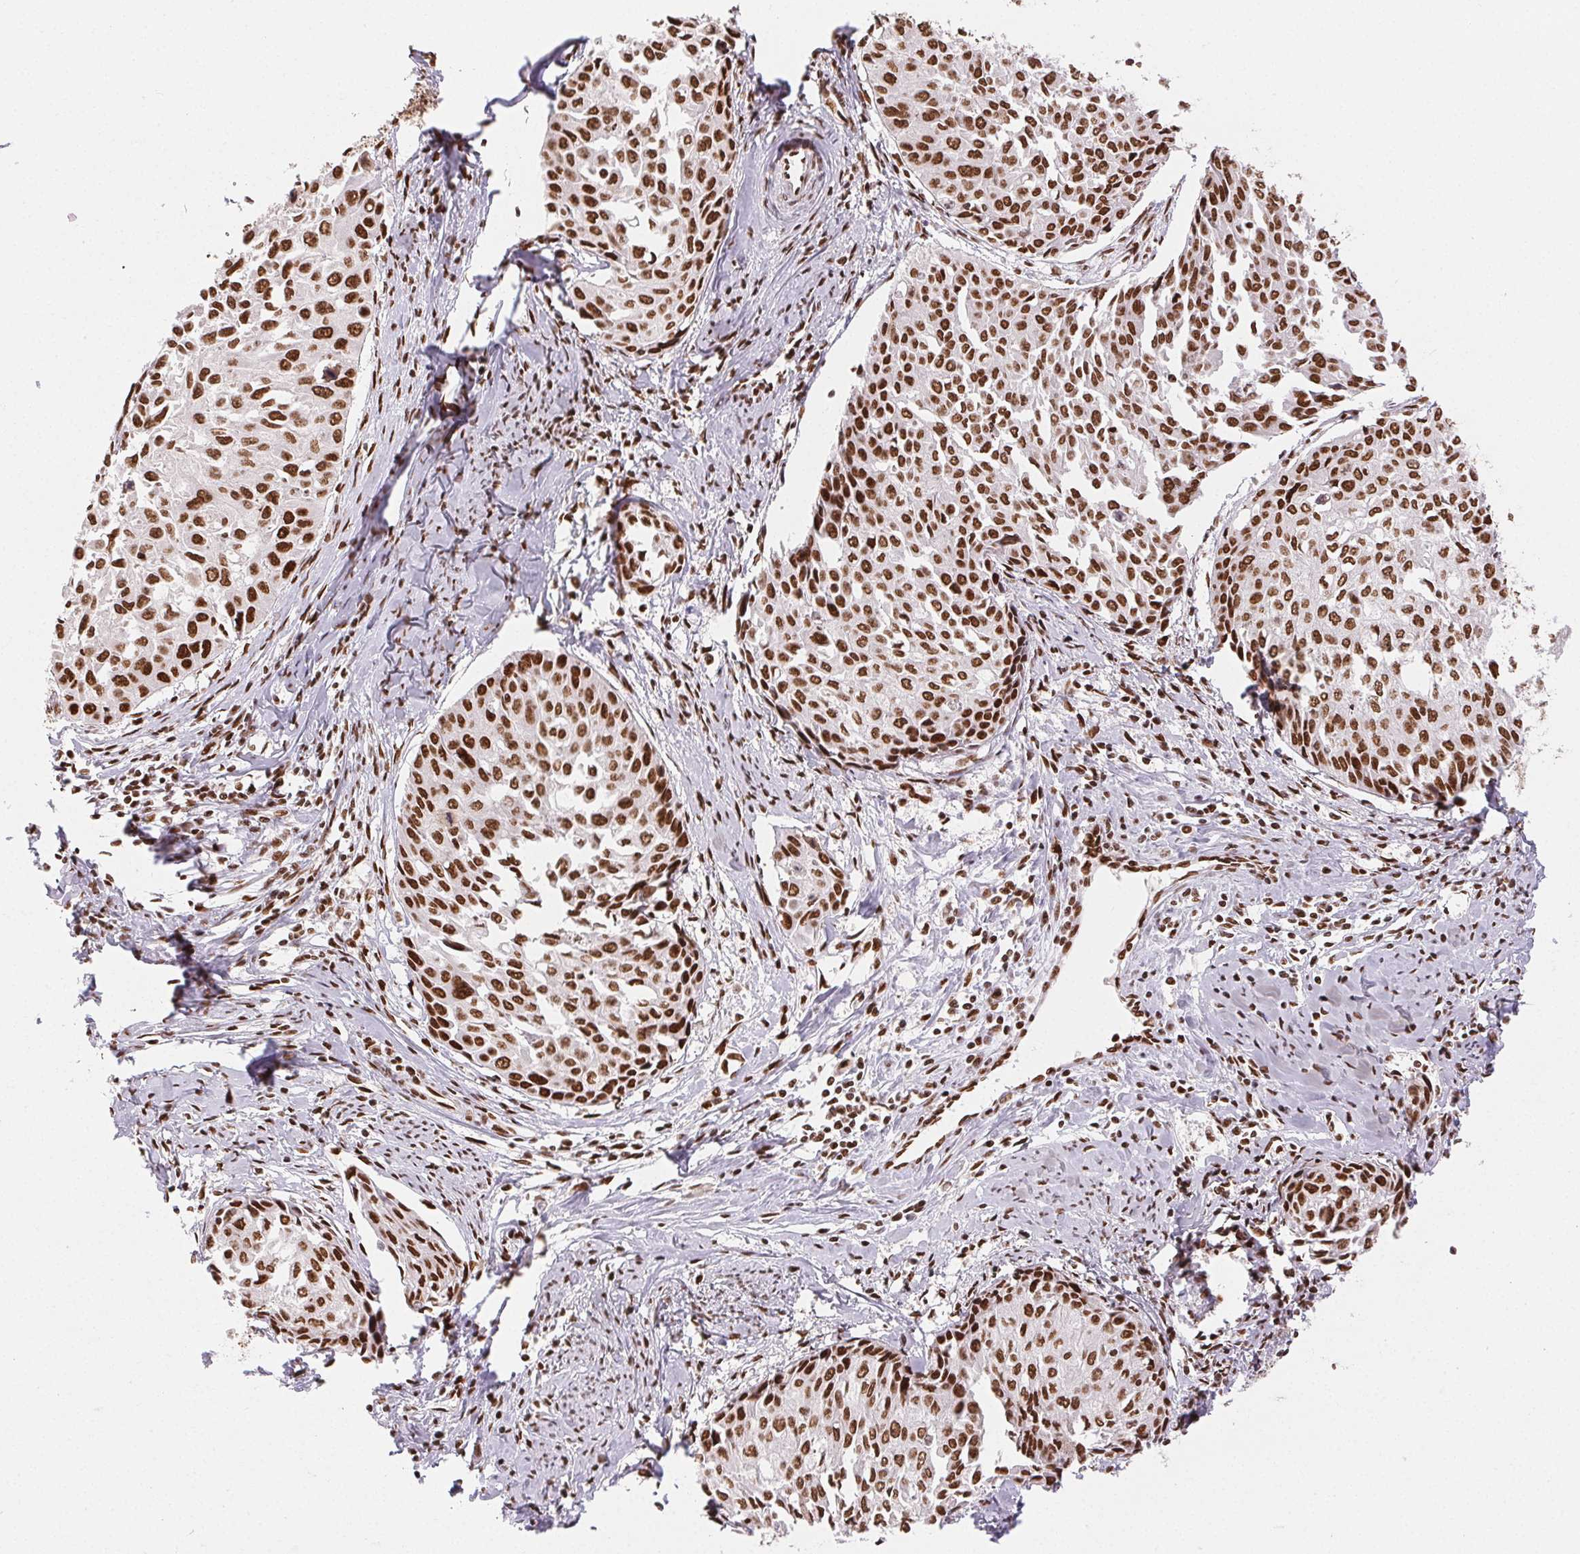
{"staining": {"intensity": "moderate", "quantity": ">75%", "location": "nuclear"}, "tissue": "cervical cancer", "cell_type": "Tumor cells", "image_type": "cancer", "snomed": [{"axis": "morphology", "description": "Squamous cell carcinoma, NOS"}, {"axis": "topography", "description": "Cervix"}], "caption": "Squamous cell carcinoma (cervical) tissue shows moderate nuclear expression in approximately >75% of tumor cells, visualized by immunohistochemistry.", "gene": "ZNF80", "patient": {"sex": "female", "age": 50}}